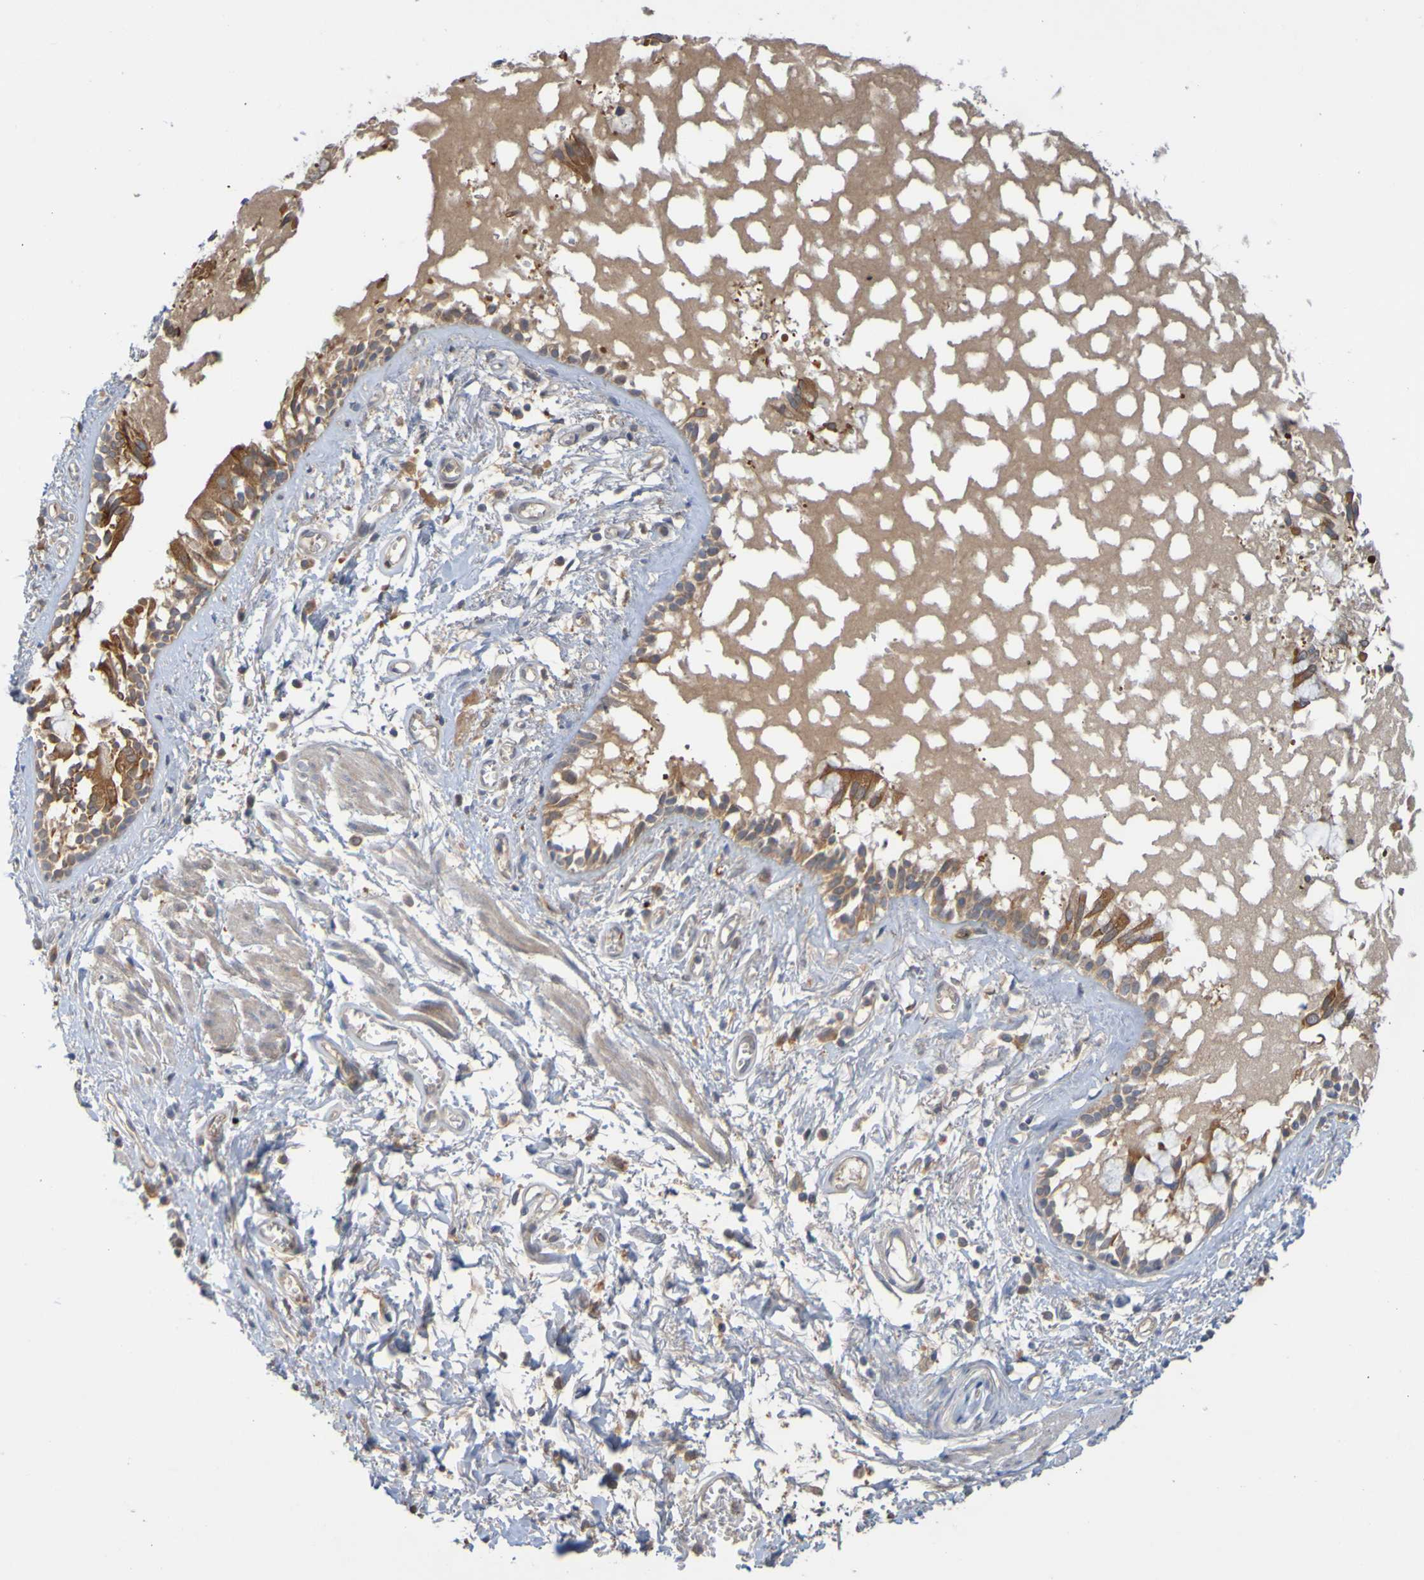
{"staining": {"intensity": "moderate", "quantity": ">75%", "location": "cytoplasmic/membranous"}, "tissue": "bronchus", "cell_type": "Respiratory epithelial cells", "image_type": "normal", "snomed": [{"axis": "morphology", "description": "Normal tissue, NOS"}, {"axis": "morphology", "description": "Inflammation, NOS"}, {"axis": "topography", "description": "Cartilage tissue"}, {"axis": "topography", "description": "Lung"}], "caption": "Brown immunohistochemical staining in unremarkable bronchus displays moderate cytoplasmic/membranous staining in approximately >75% of respiratory epithelial cells. Nuclei are stained in blue.", "gene": "NAV2", "patient": {"sex": "male", "age": 71}}